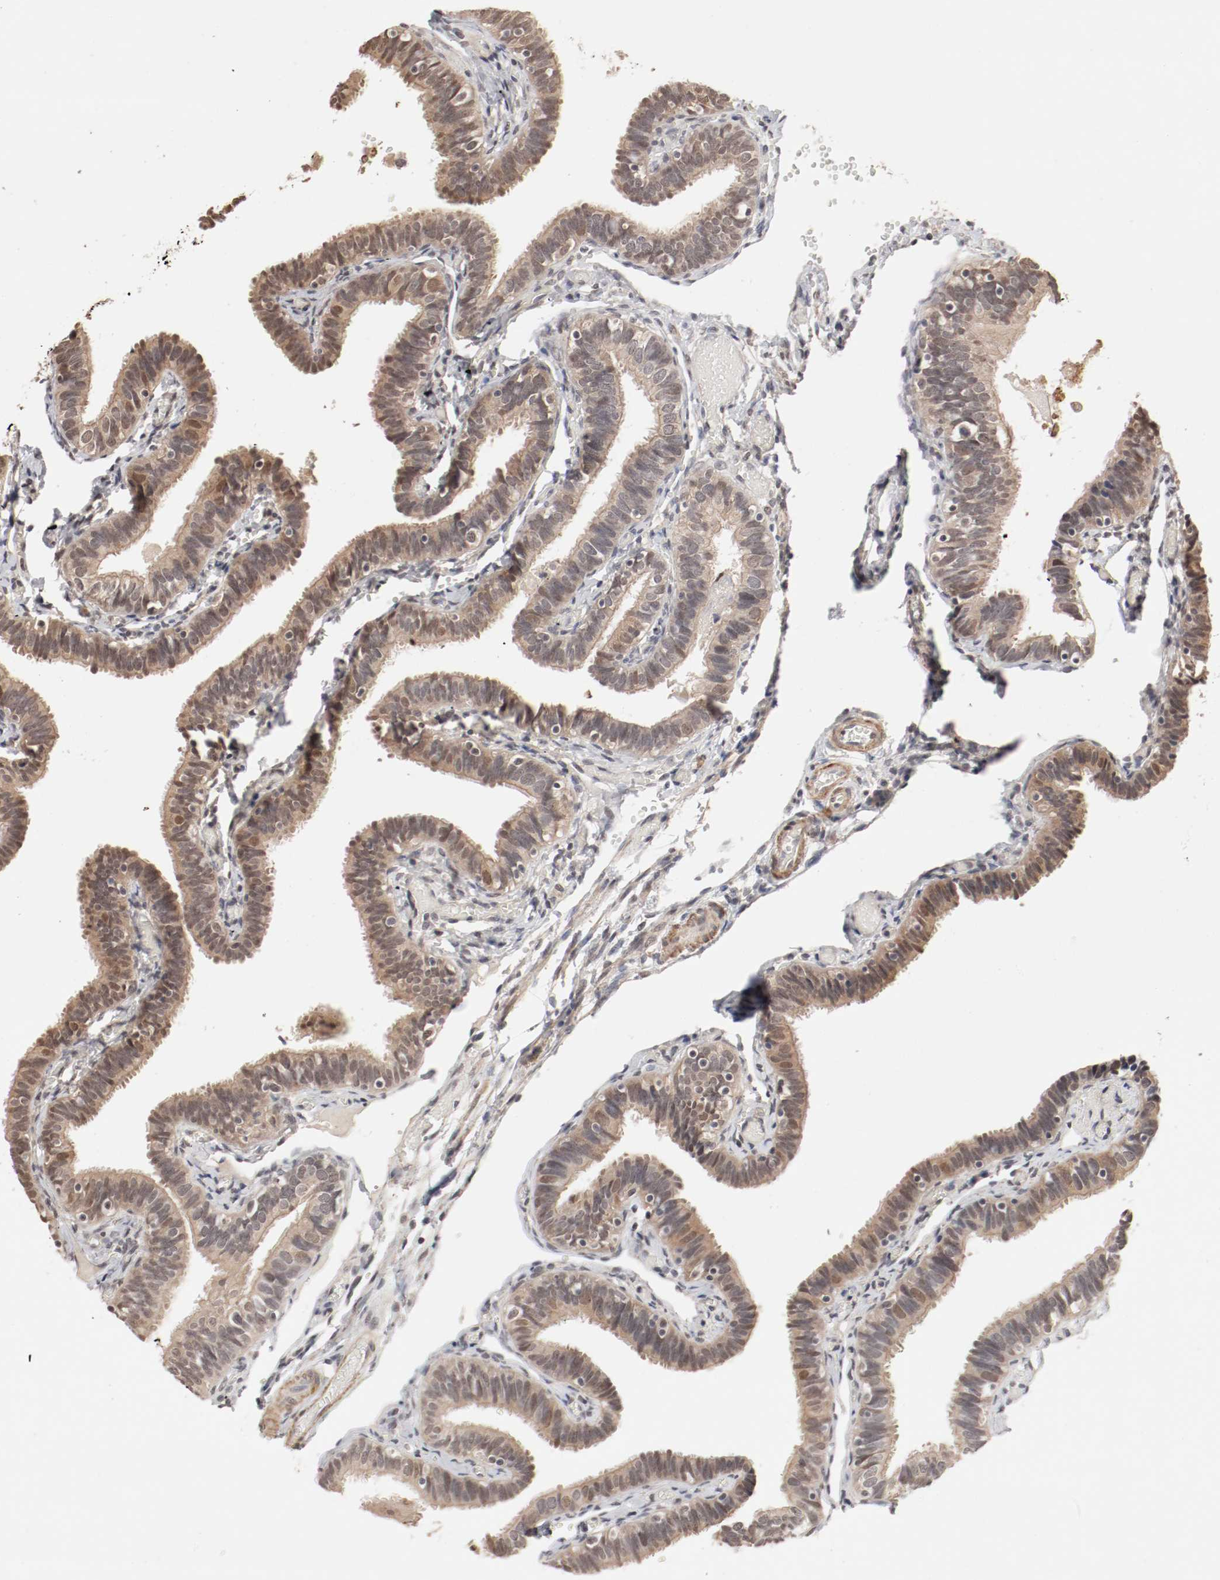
{"staining": {"intensity": "weak", "quantity": ">75%", "location": "cytoplasmic/membranous,nuclear"}, "tissue": "fallopian tube", "cell_type": "Glandular cells", "image_type": "normal", "snomed": [{"axis": "morphology", "description": "Normal tissue, NOS"}, {"axis": "topography", "description": "Fallopian tube"}], "caption": "Immunohistochemical staining of normal human fallopian tube reveals weak cytoplasmic/membranous,nuclear protein positivity in approximately >75% of glandular cells. (IHC, brightfield microscopy, high magnification).", "gene": "CSNK2B", "patient": {"sex": "female", "age": 46}}